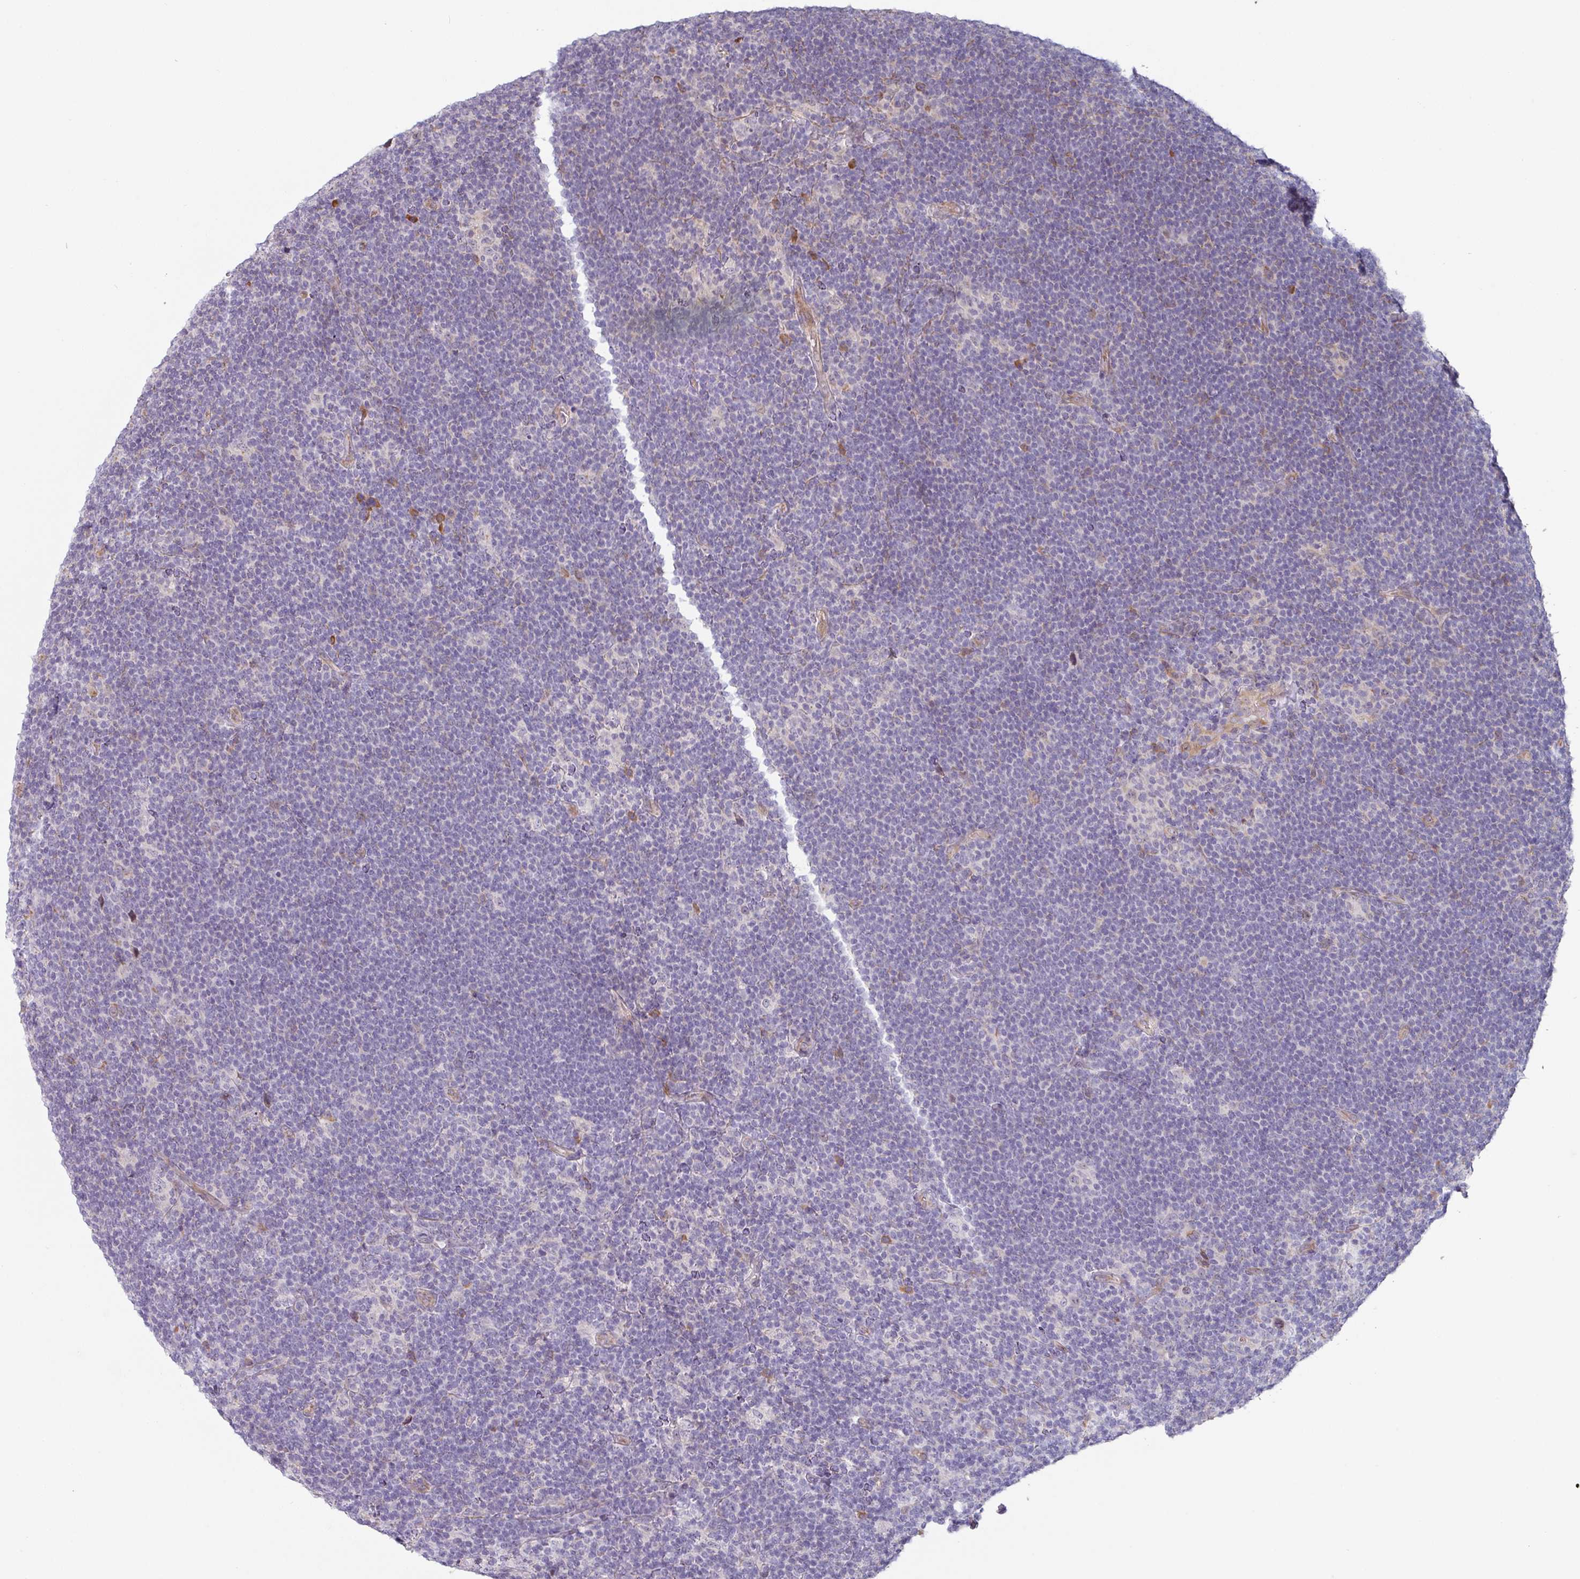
{"staining": {"intensity": "negative", "quantity": "none", "location": "none"}, "tissue": "lymphoma", "cell_type": "Tumor cells", "image_type": "cancer", "snomed": [{"axis": "morphology", "description": "Hodgkin's disease, NOS"}, {"axis": "topography", "description": "Lymph node"}], "caption": "Photomicrograph shows no protein positivity in tumor cells of lymphoma tissue.", "gene": "CEP78", "patient": {"sex": "female", "age": 57}}